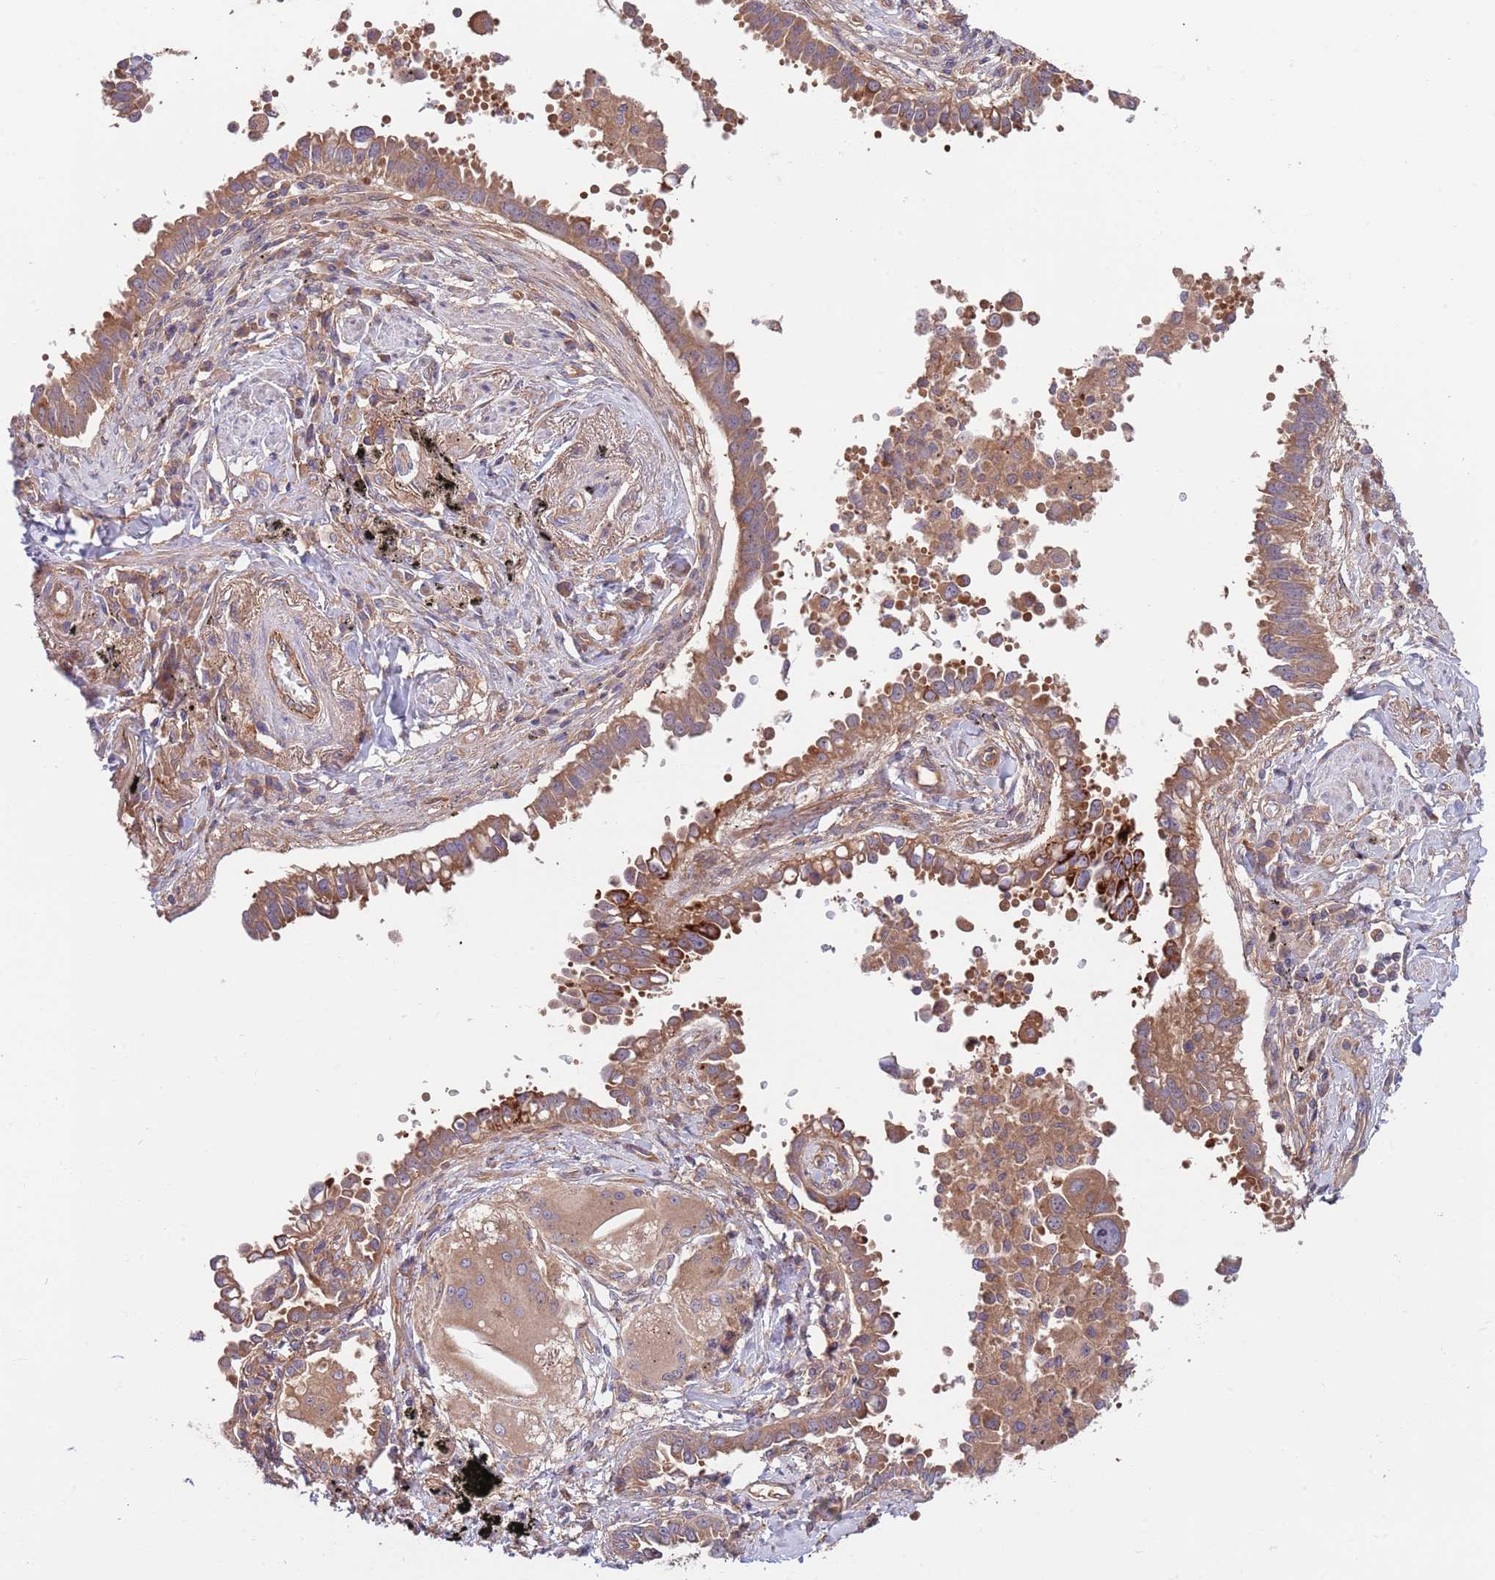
{"staining": {"intensity": "moderate", "quantity": ">75%", "location": "cytoplasmic/membranous"}, "tissue": "lung cancer", "cell_type": "Tumor cells", "image_type": "cancer", "snomed": [{"axis": "morphology", "description": "Adenocarcinoma, NOS"}, {"axis": "topography", "description": "Lung"}], "caption": "Immunohistochemical staining of adenocarcinoma (lung) exhibits medium levels of moderate cytoplasmic/membranous expression in approximately >75% of tumor cells. (IHC, brightfield microscopy, high magnification).", "gene": "EIF3F", "patient": {"sex": "male", "age": 67}}